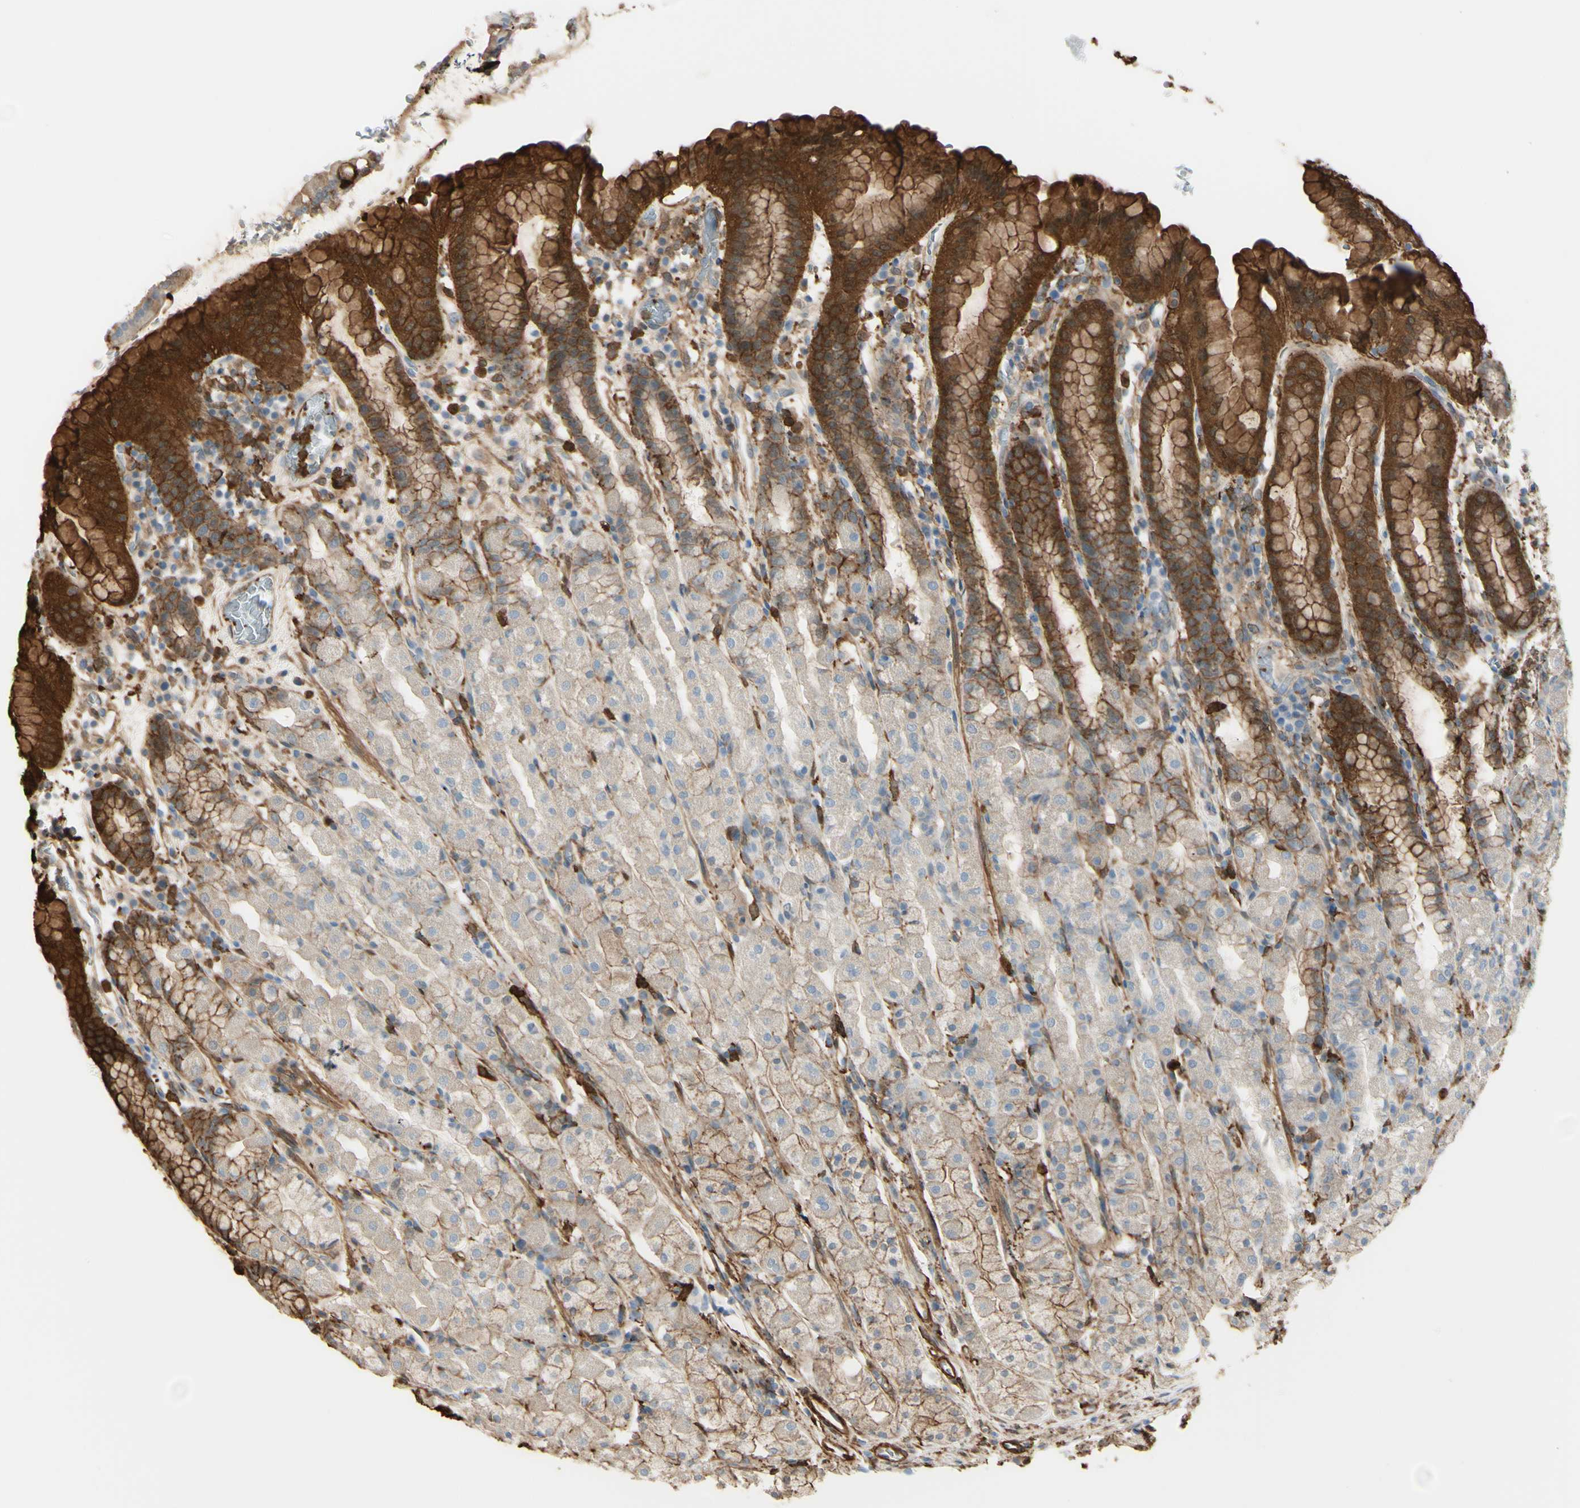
{"staining": {"intensity": "strong", "quantity": ">75%", "location": "cytoplasmic/membranous"}, "tissue": "stomach", "cell_type": "Glandular cells", "image_type": "normal", "snomed": [{"axis": "morphology", "description": "Normal tissue, NOS"}, {"axis": "topography", "description": "Stomach, upper"}], "caption": "High-power microscopy captured an immunohistochemistry (IHC) image of normal stomach, revealing strong cytoplasmic/membranous staining in approximately >75% of glandular cells.", "gene": "GSN", "patient": {"sex": "male", "age": 68}}